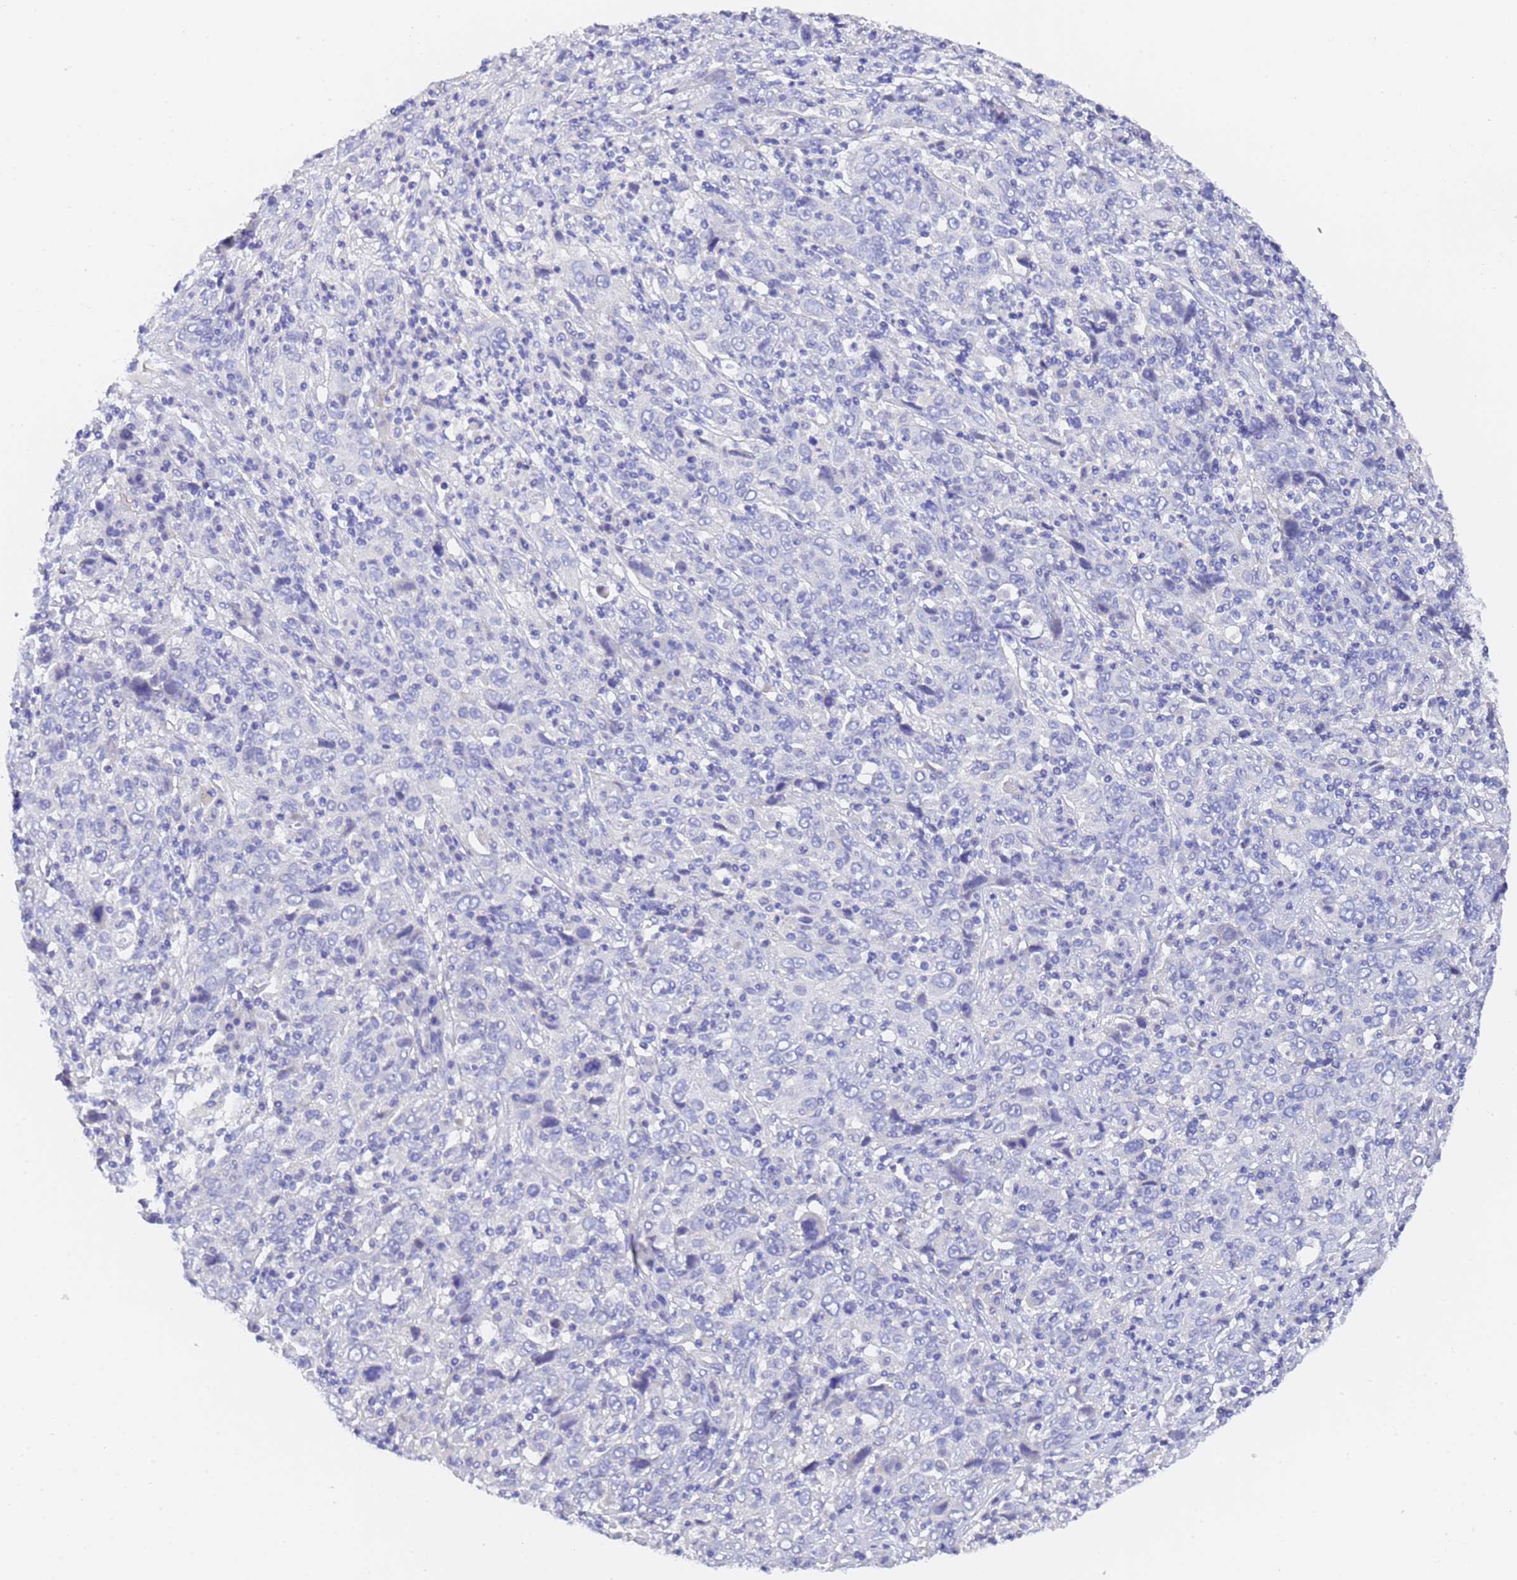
{"staining": {"intensity": "negative", "quantity": "none", "location": "none"}, "tissue": "cervical cancer", "cell_type": "Tumor cells", "image_type": "cancer", "snomed": [{"axis": "morphology", "description": "Squamous cell carcinoma, NOS"}, {"axis": "topography", "description": "Cervix"}], "caption": "The immunohistochemistry (IHC) micrograph has no significant staining in tumor cells of cervical squamous cell carcinoma tissue.", "gene": "GABRA1", "patient": {"sex": "female", "age": 46}}